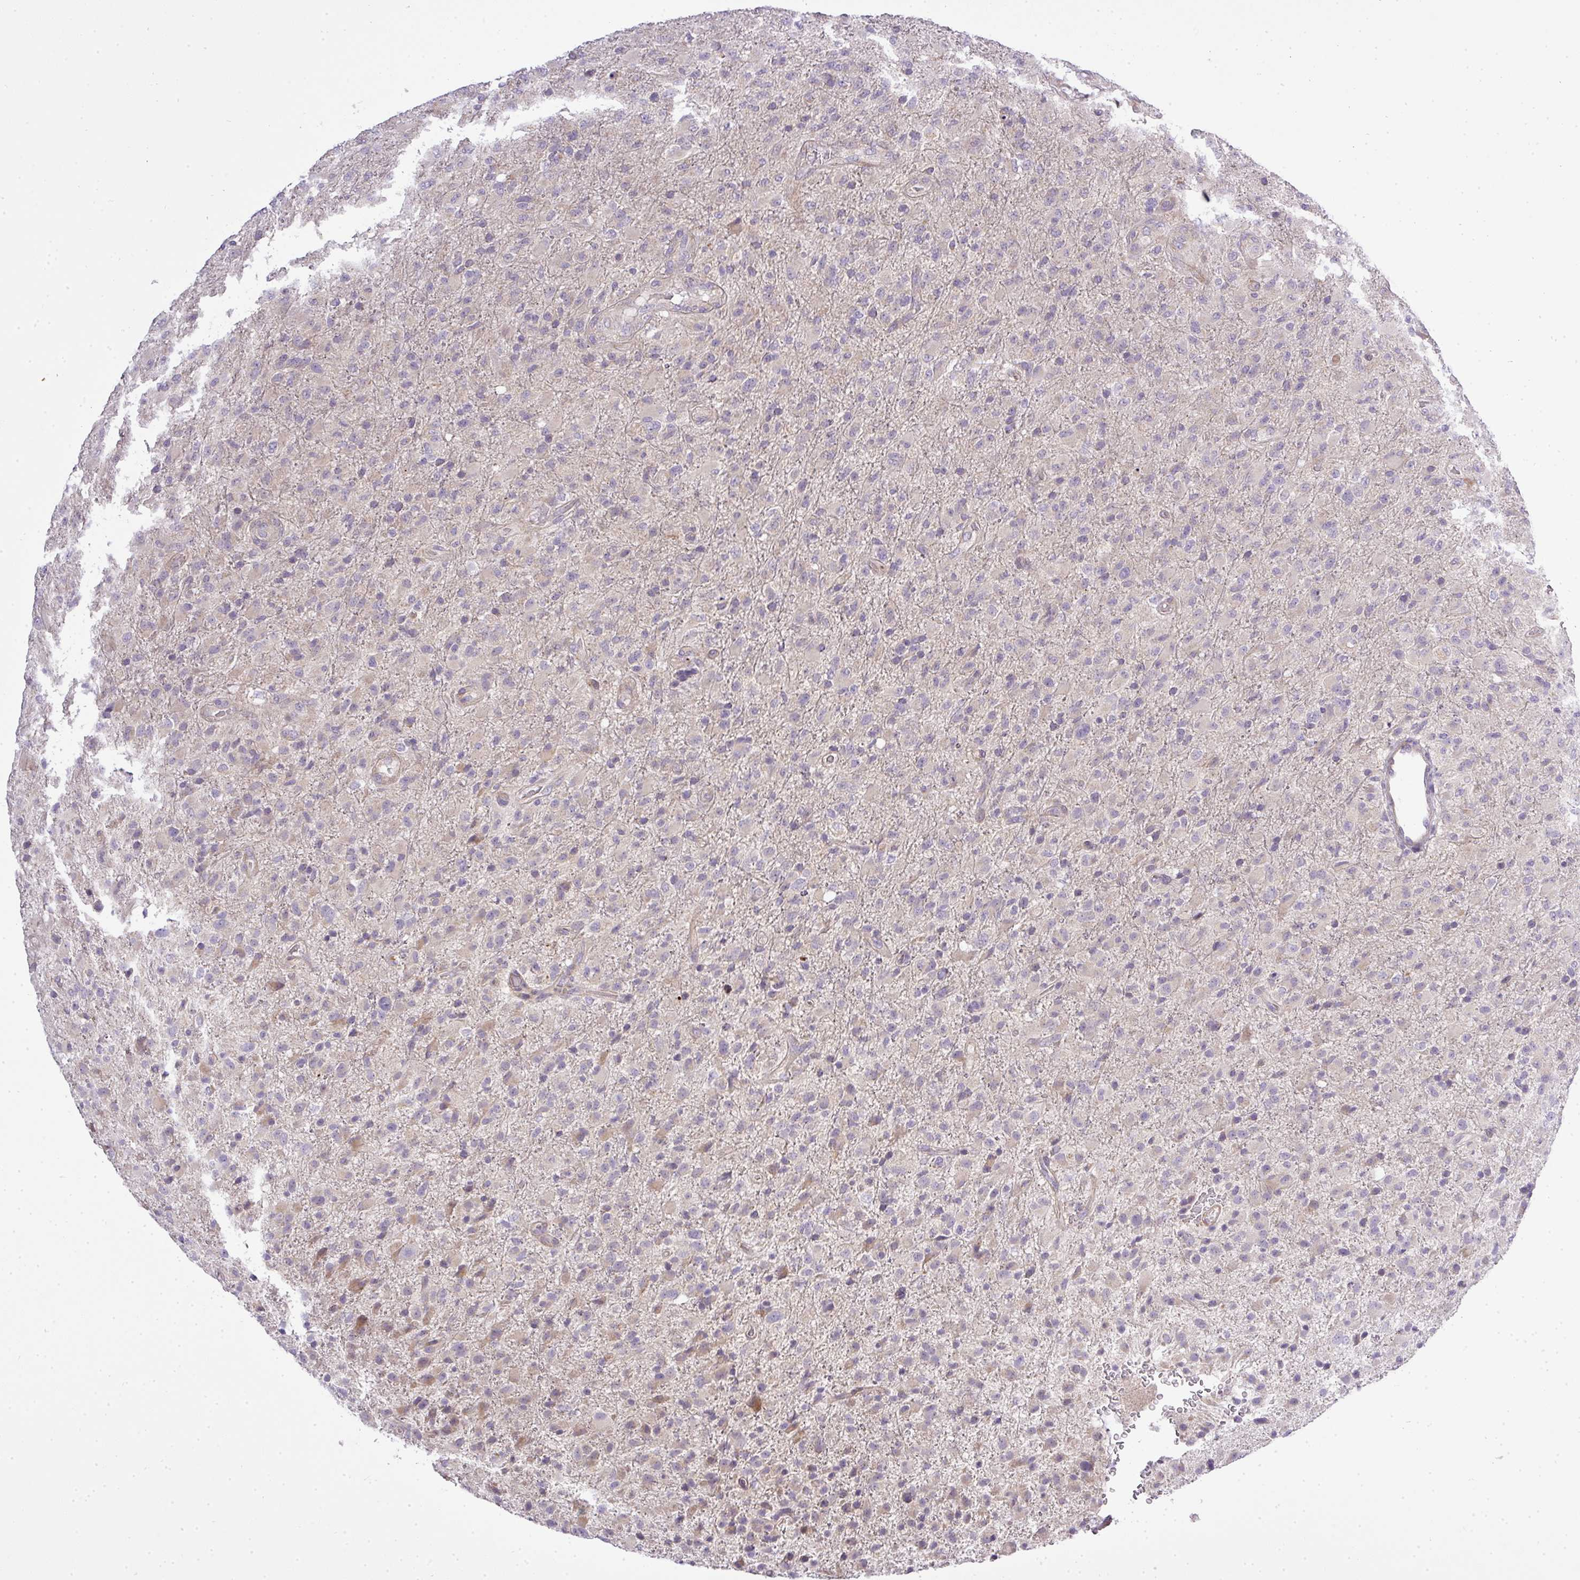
{"staining": {"intensity": "negative", "quantity": "none", "location": "none"}, "tissue": "glioma", "cell_type": "Tumor cells", "image_type": "cancer", "snomed": [{"axis": "morphology", "description": "Glioma, malignant, Low grade"}, {"axis": "topography", "description": "Brain"}], "caption": "A high-resolution image shows IHC staining of malignant glioma (low-grade), which reveals no significant expression in tumor cells.", "gene": "ZDHHC1", "patient": {"sex": "male", "age": 65}}